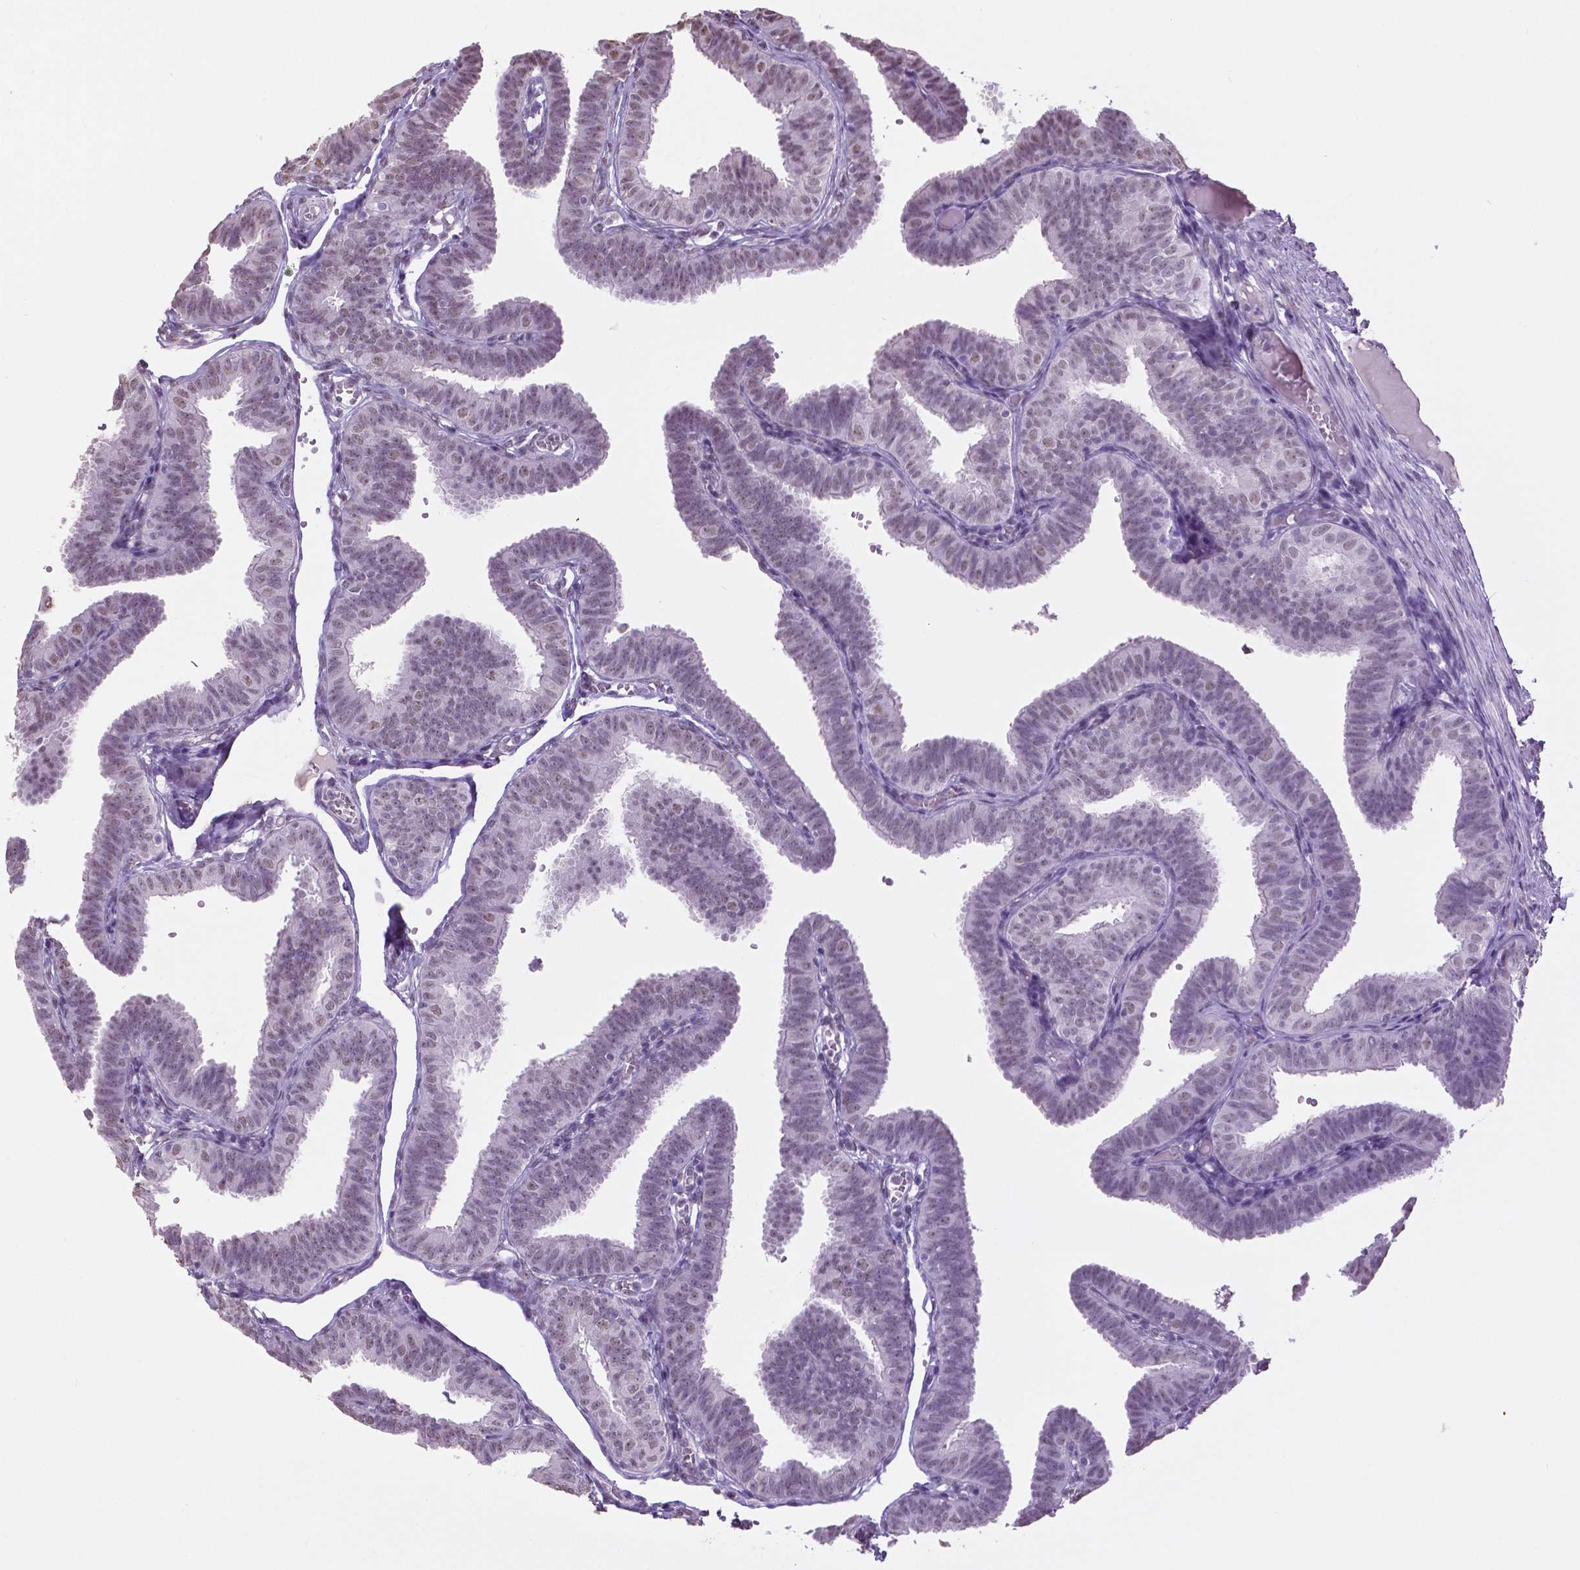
{"staining": {"intensity": "negative", "quantity": "none", "location": "none"}, "tissue": "fallopian tube", "cell_type": "Glandular cells", "image_type": "normal", "snomed": [{"axis": "morphology", "description": "Normal tissue, NOS"}, {"axis": "topography", "description": "Fallopian tube"}], "caption": "Immunohistochemical staining of normal fallopian tube displays no significant positivity in glandular cells. (Brightfield microscopy of DAB (3,3'-diaminobenzidine) immunohistochemistry (IHC) at high magnification).", "gene": "IGF2BP1", "patient": {"sex": "female", "age": 25}}